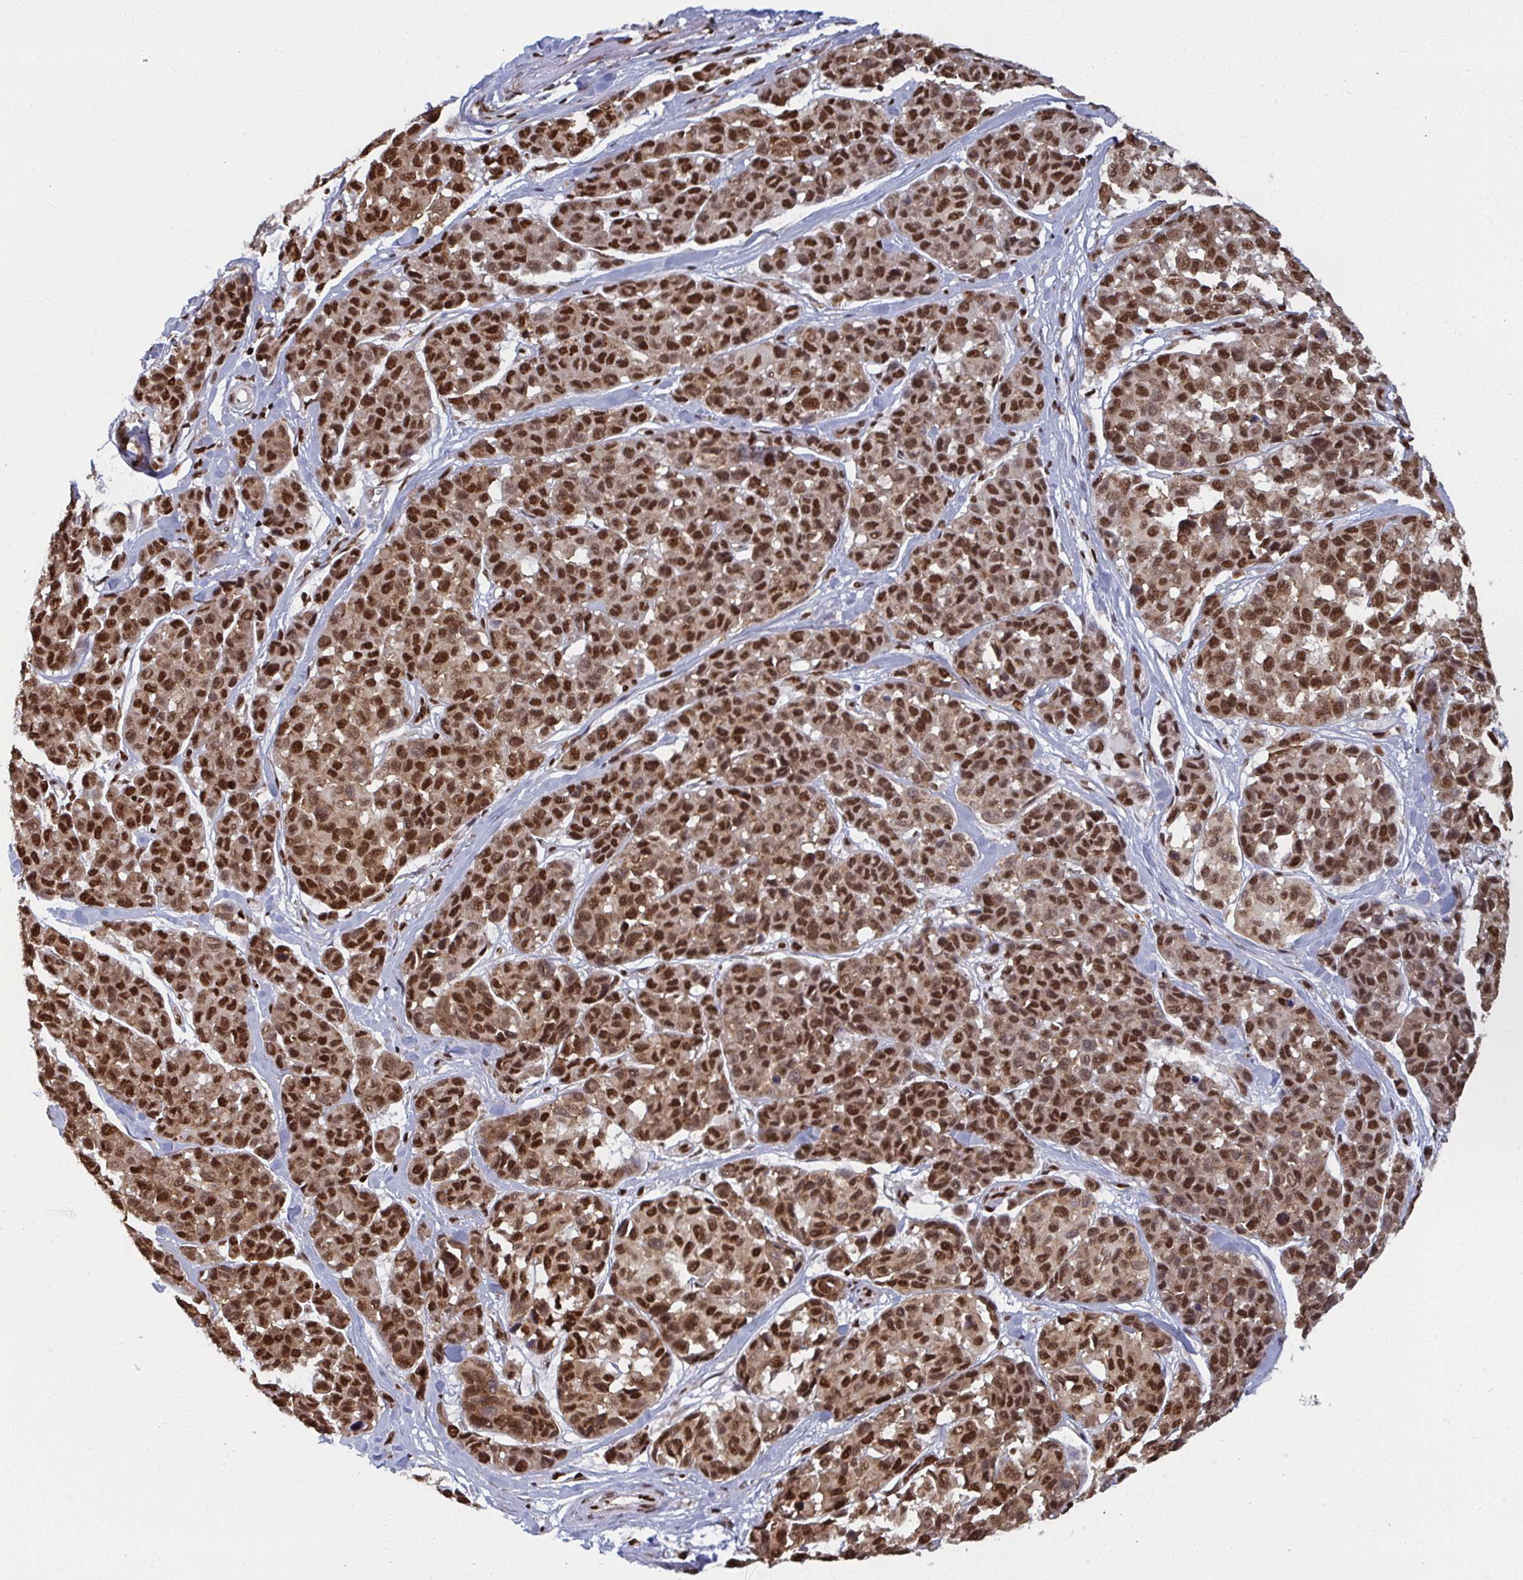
{"staining": {"intensity": "strong", "quantity": ">75%", "location": "nuclear"}, "tissue": "melanoma", "cell_type": "Tumor cells", "image_type": "cancer", "snomed": [{"axis": "morphology", "description": "Malignant melanoma, NOS"}, {"axis": "topography", "description": "Skin"}], "caption": "Immunohistochemistry (IHC) image of neoplastic tissue: malignant melanoma stained using IHC displays high levels of strong protein expression localized specifically in the nuclear of tumor cells, appearing as a nuclear brown color.", "gene": "GAR1", "patient": {"sex": "female", "age": 66}}